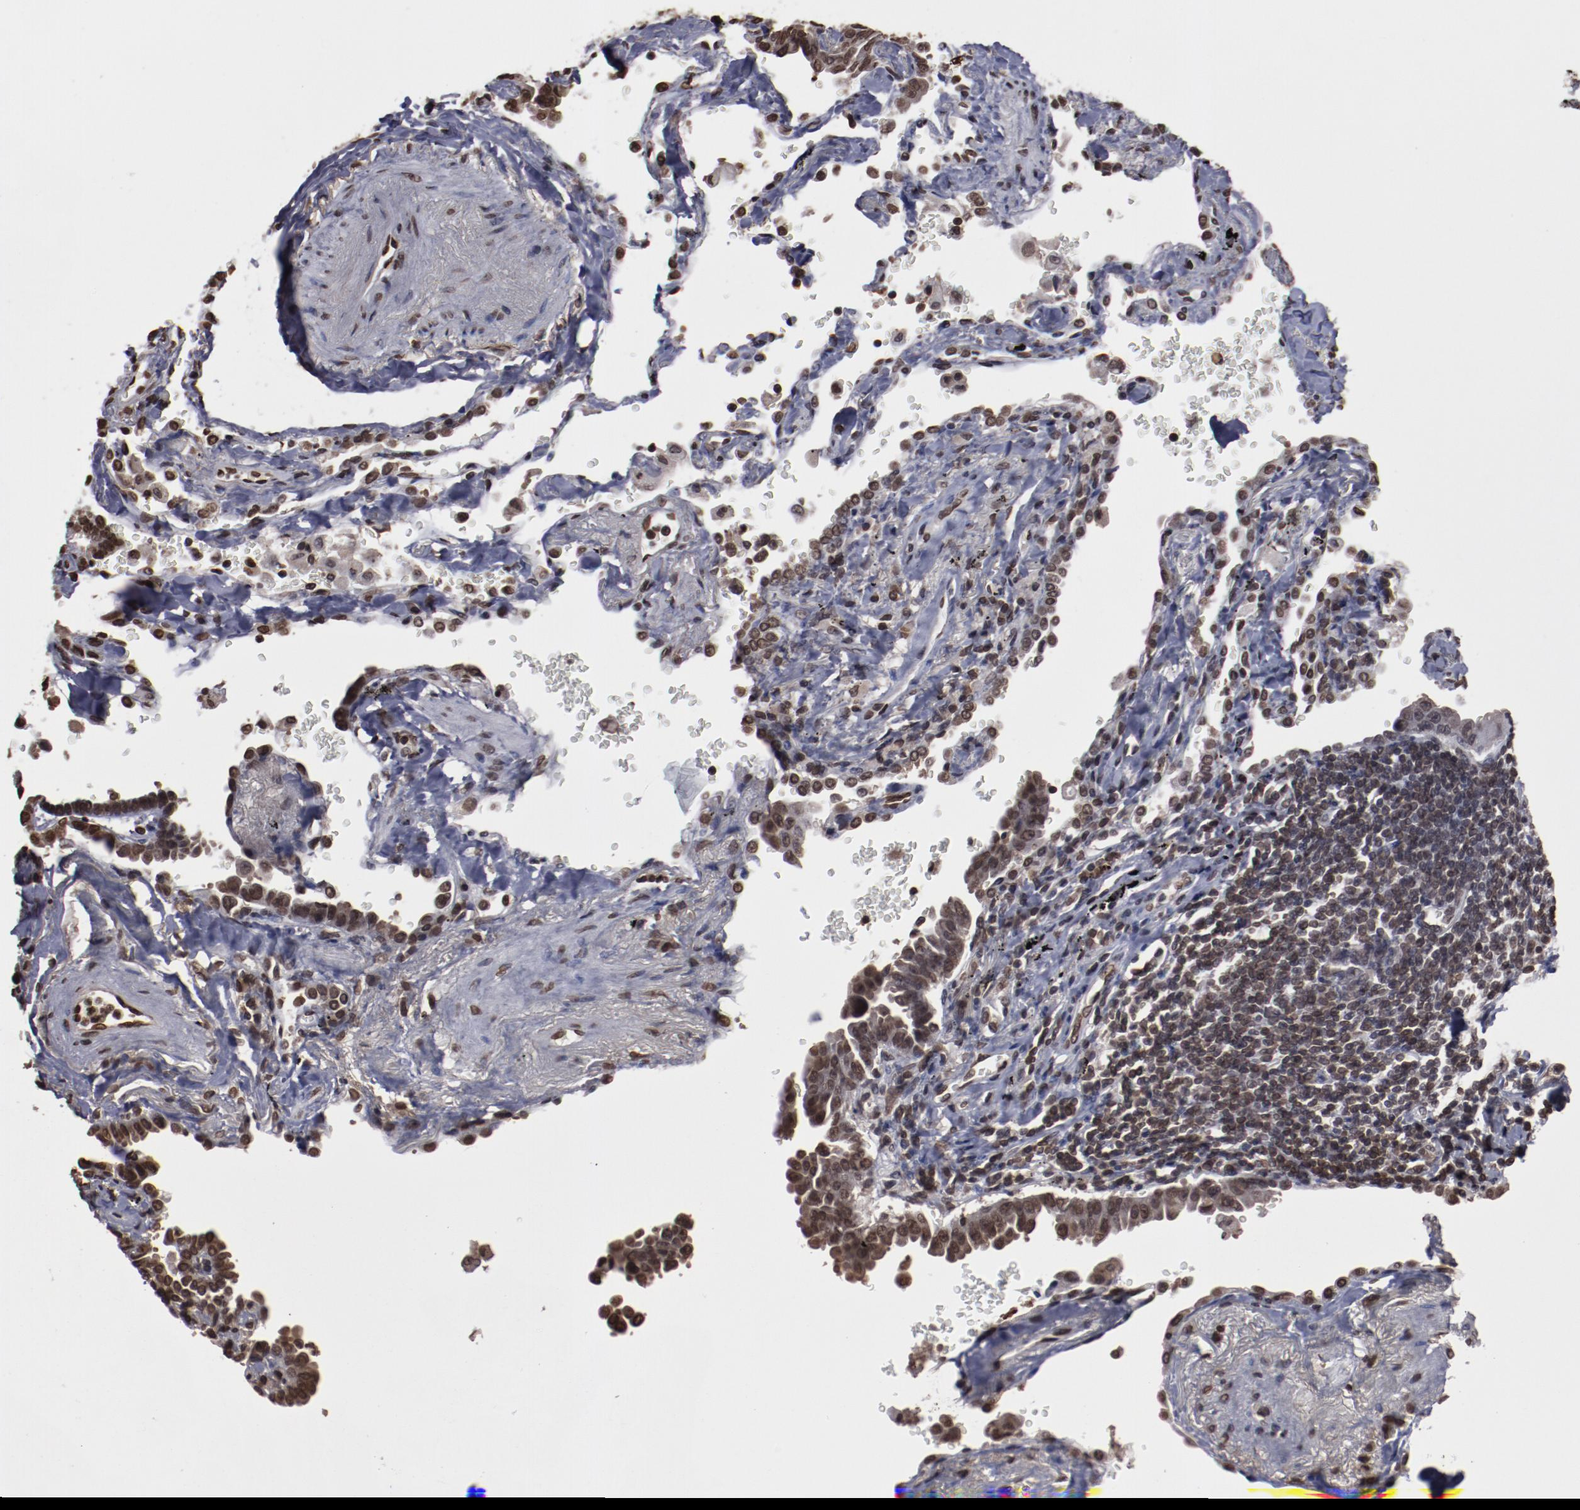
{"staining": {"intensity": "moderate", "quantity": ">75%", "location": "nuclear"}, "tissue": "lung cancer", "cell_type": "Tumor cells", "image_type": "cancer", "snomed": [{"axis": "morphology", "description": "Adenocarcinoma, NOS"}, {"axis": "topography", "description": "Lung"}], "caption": "The histopathology image reveals staining of lung adenocarcinoma, revealing moderate nuclear protein positivity (brown color) within tumor cells.", "gene": "AKT1", "patient": {"sex": "female", "age": 64}}